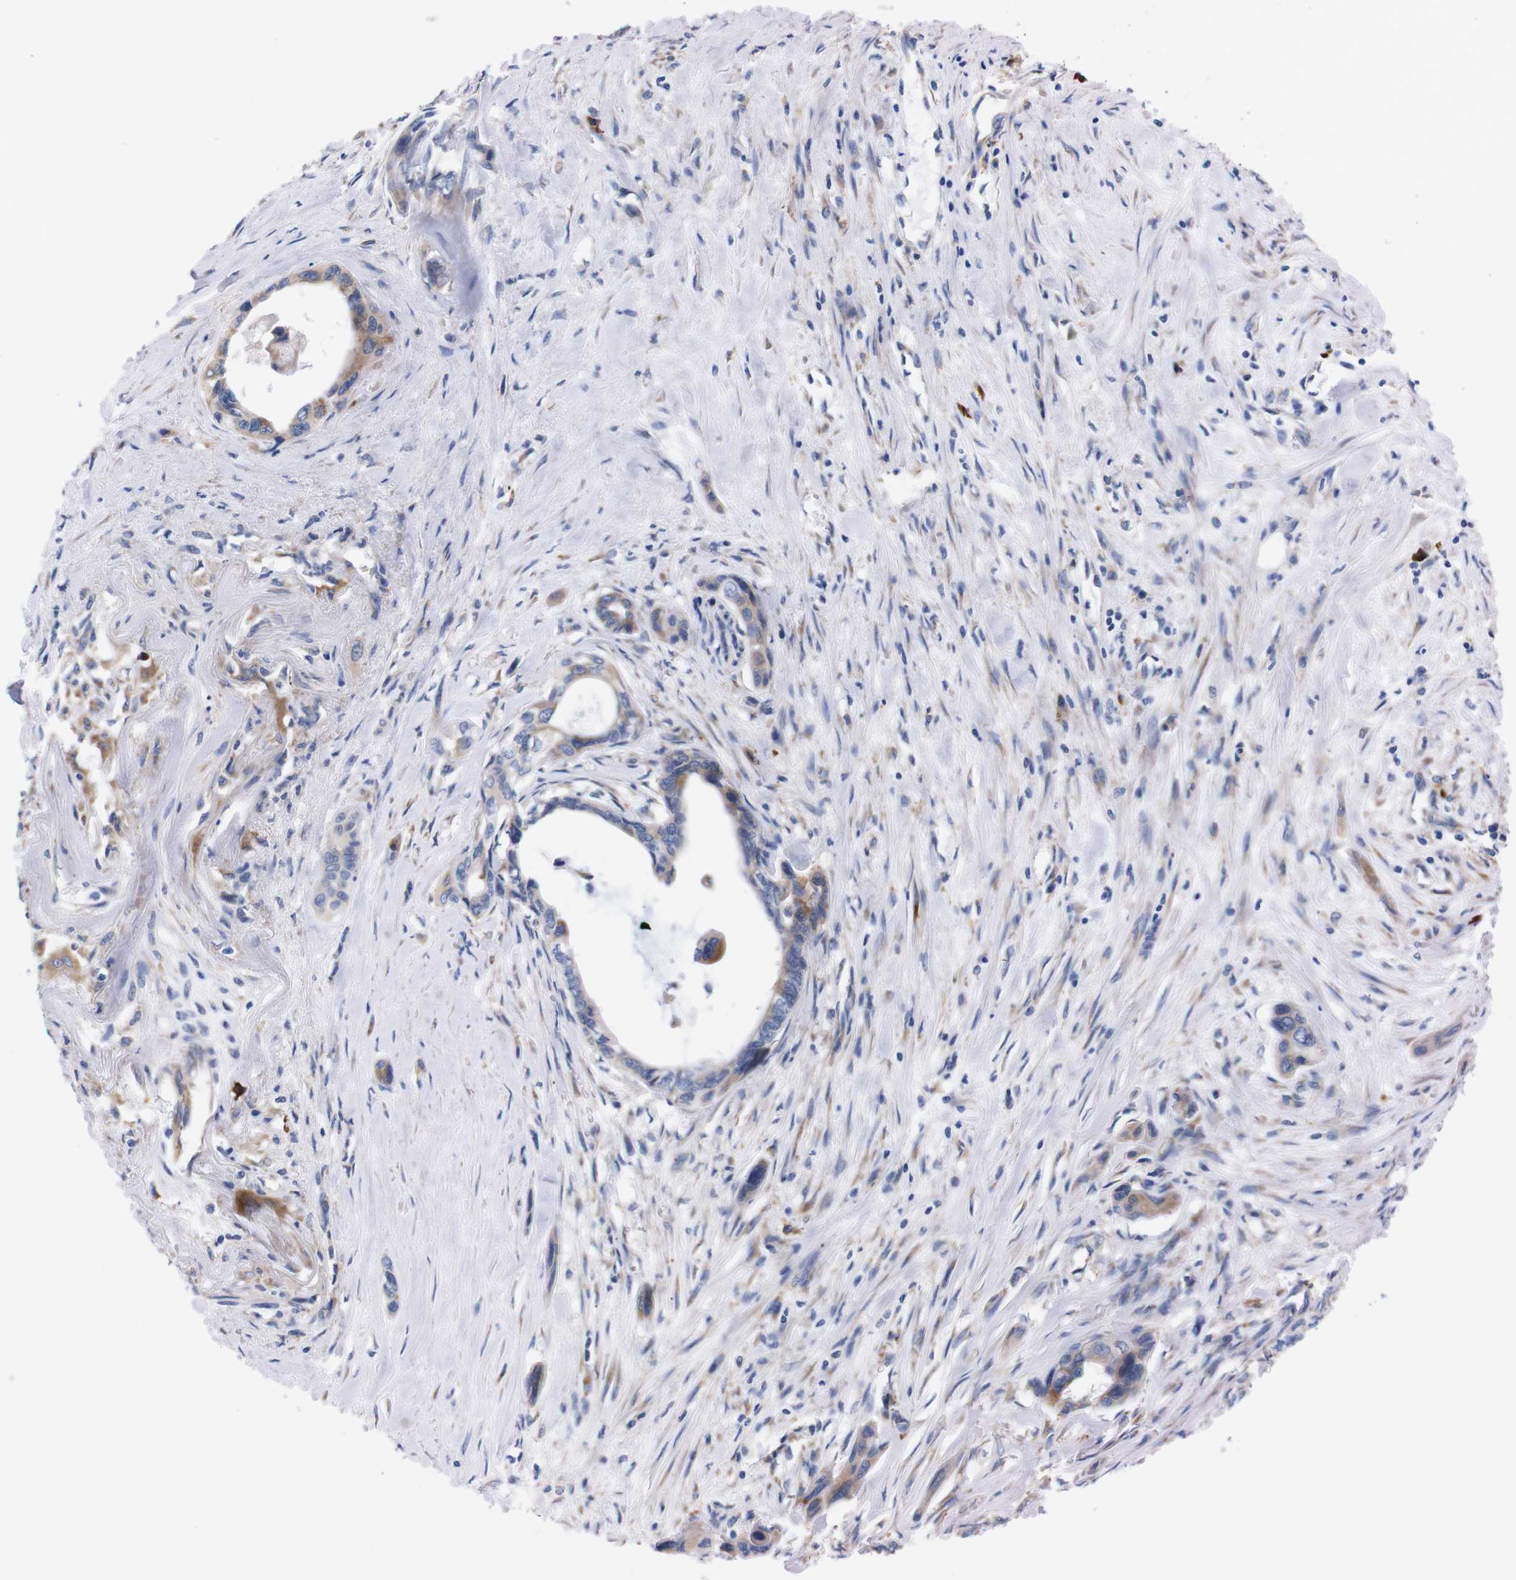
{"staining": {"intensity": "weak", "quantity": "25%-75%", "location": "cytoplasmic/membranous"}, "tissue": "pancreatic cancer", "cell_type": "Tumor cells", "image_type": "cancer", "snomed": [{"axis": "morphology", "description": "Adenocarcinoma, NOS"}, {"axis": "topography", "description": "Pancreas"}], "caption": "Adenocarcinoma (pancreatic) stained with DAB (3,3'-diaminobenzidine) immunohistochemistry exhibits low levels of weak cytoplasmic/membranous expression in about 25%-75% of tumor cells. (DAB IHC, brown staining for protein, blue staining for nuclei).", "gene": "NEBL", "patient": {"sex": "male", "age": 73}}